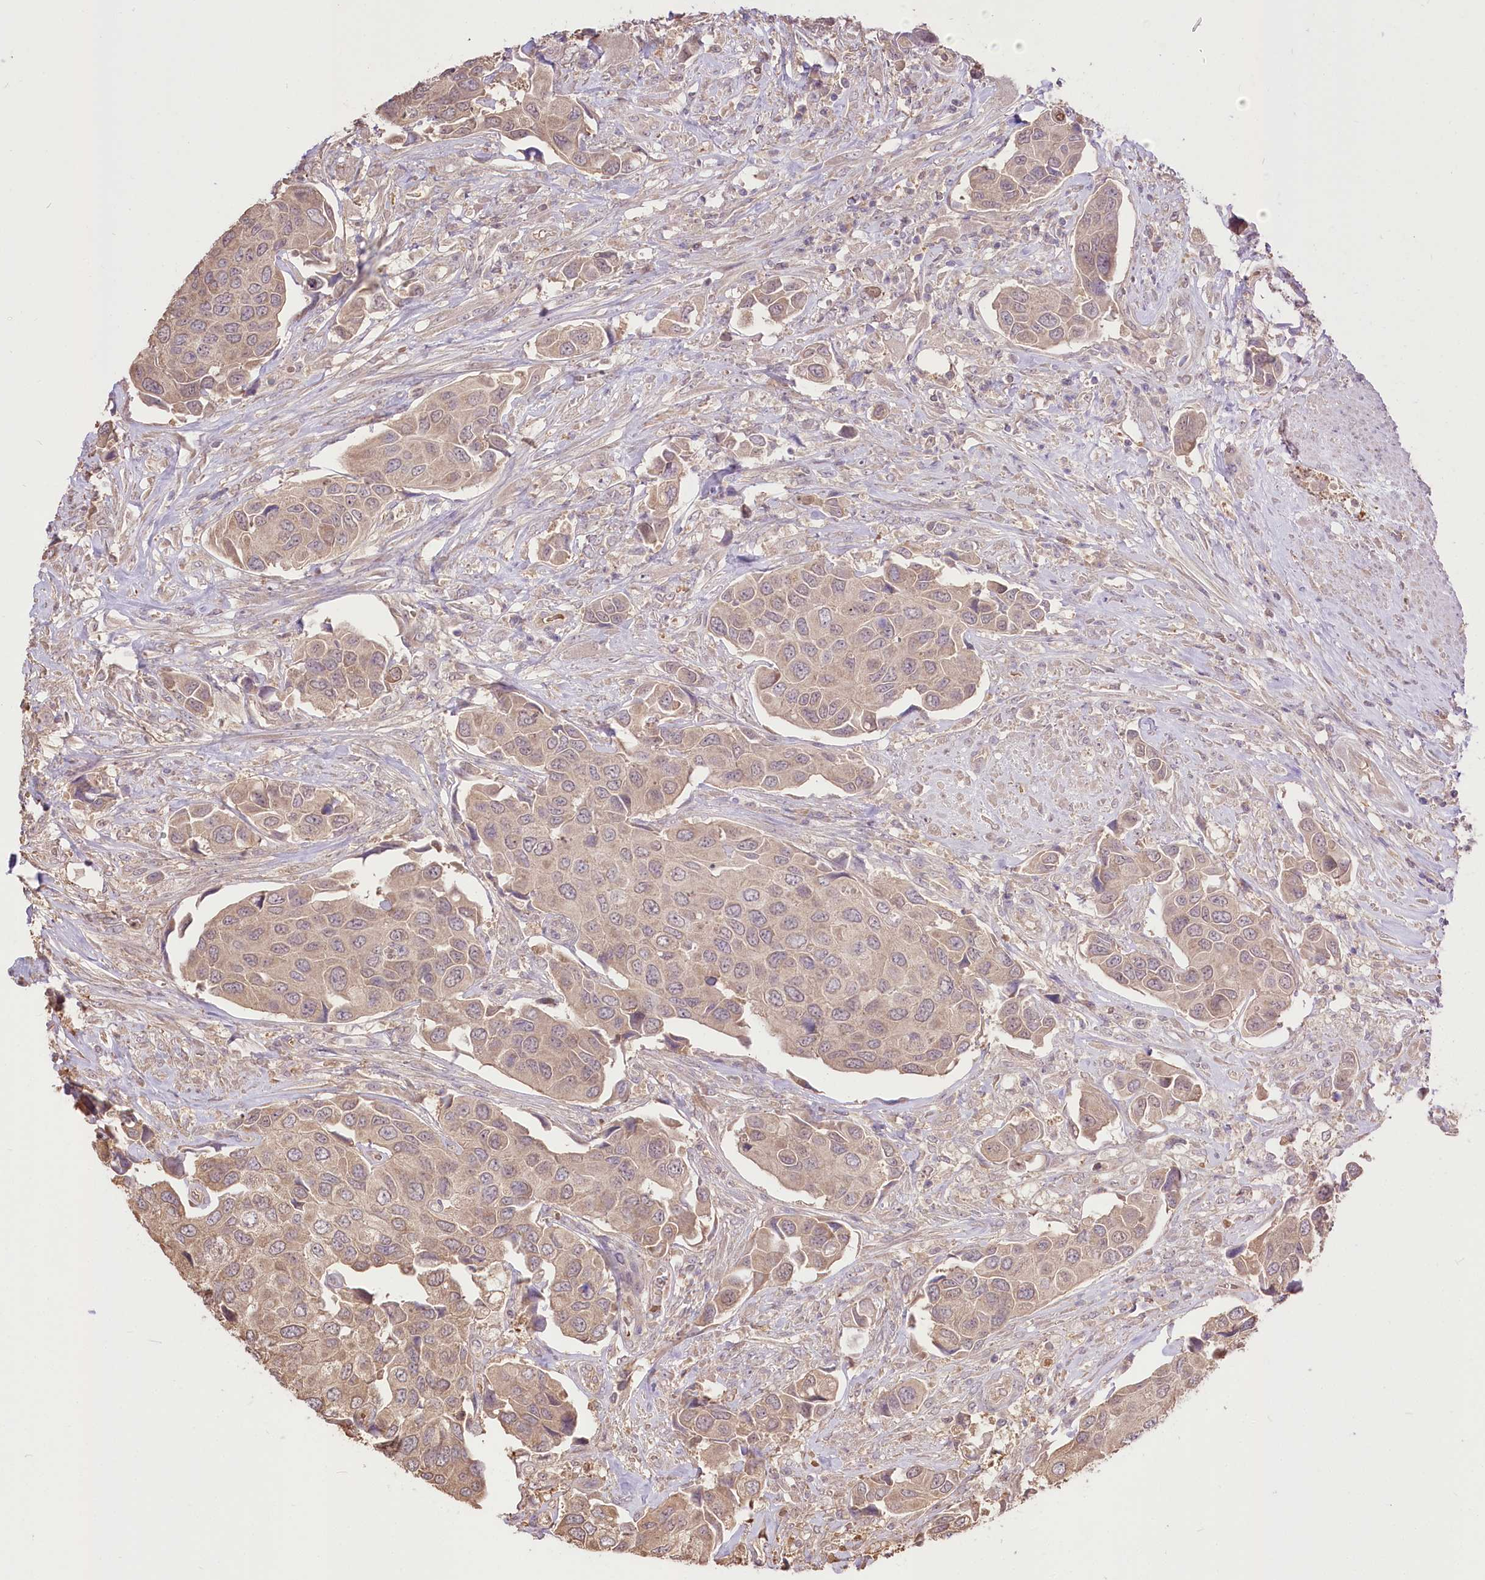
{"staining": {"intensity": "weak", "quantity": ">75%", "location": "cytoplasmic/membranous"}, "tissue": "urothelial cancer", "cell_type": "Tumor cells", "image_type": "cancer", "snomed": [{"axis": "morphology", "description": "Urothelial carcinoma, High grade"}, {"axis": "topography", "description": "Urinary bladder"}], "caption": "IHC (DAB) staining of human urothelial carcinoma (high-grade) demonstrates weak cytoplasmic/membranous protein staining in about >75% of tumor cells.", "gene": "R3HDM2", "patient": {"sex": "male", "age": 74}}